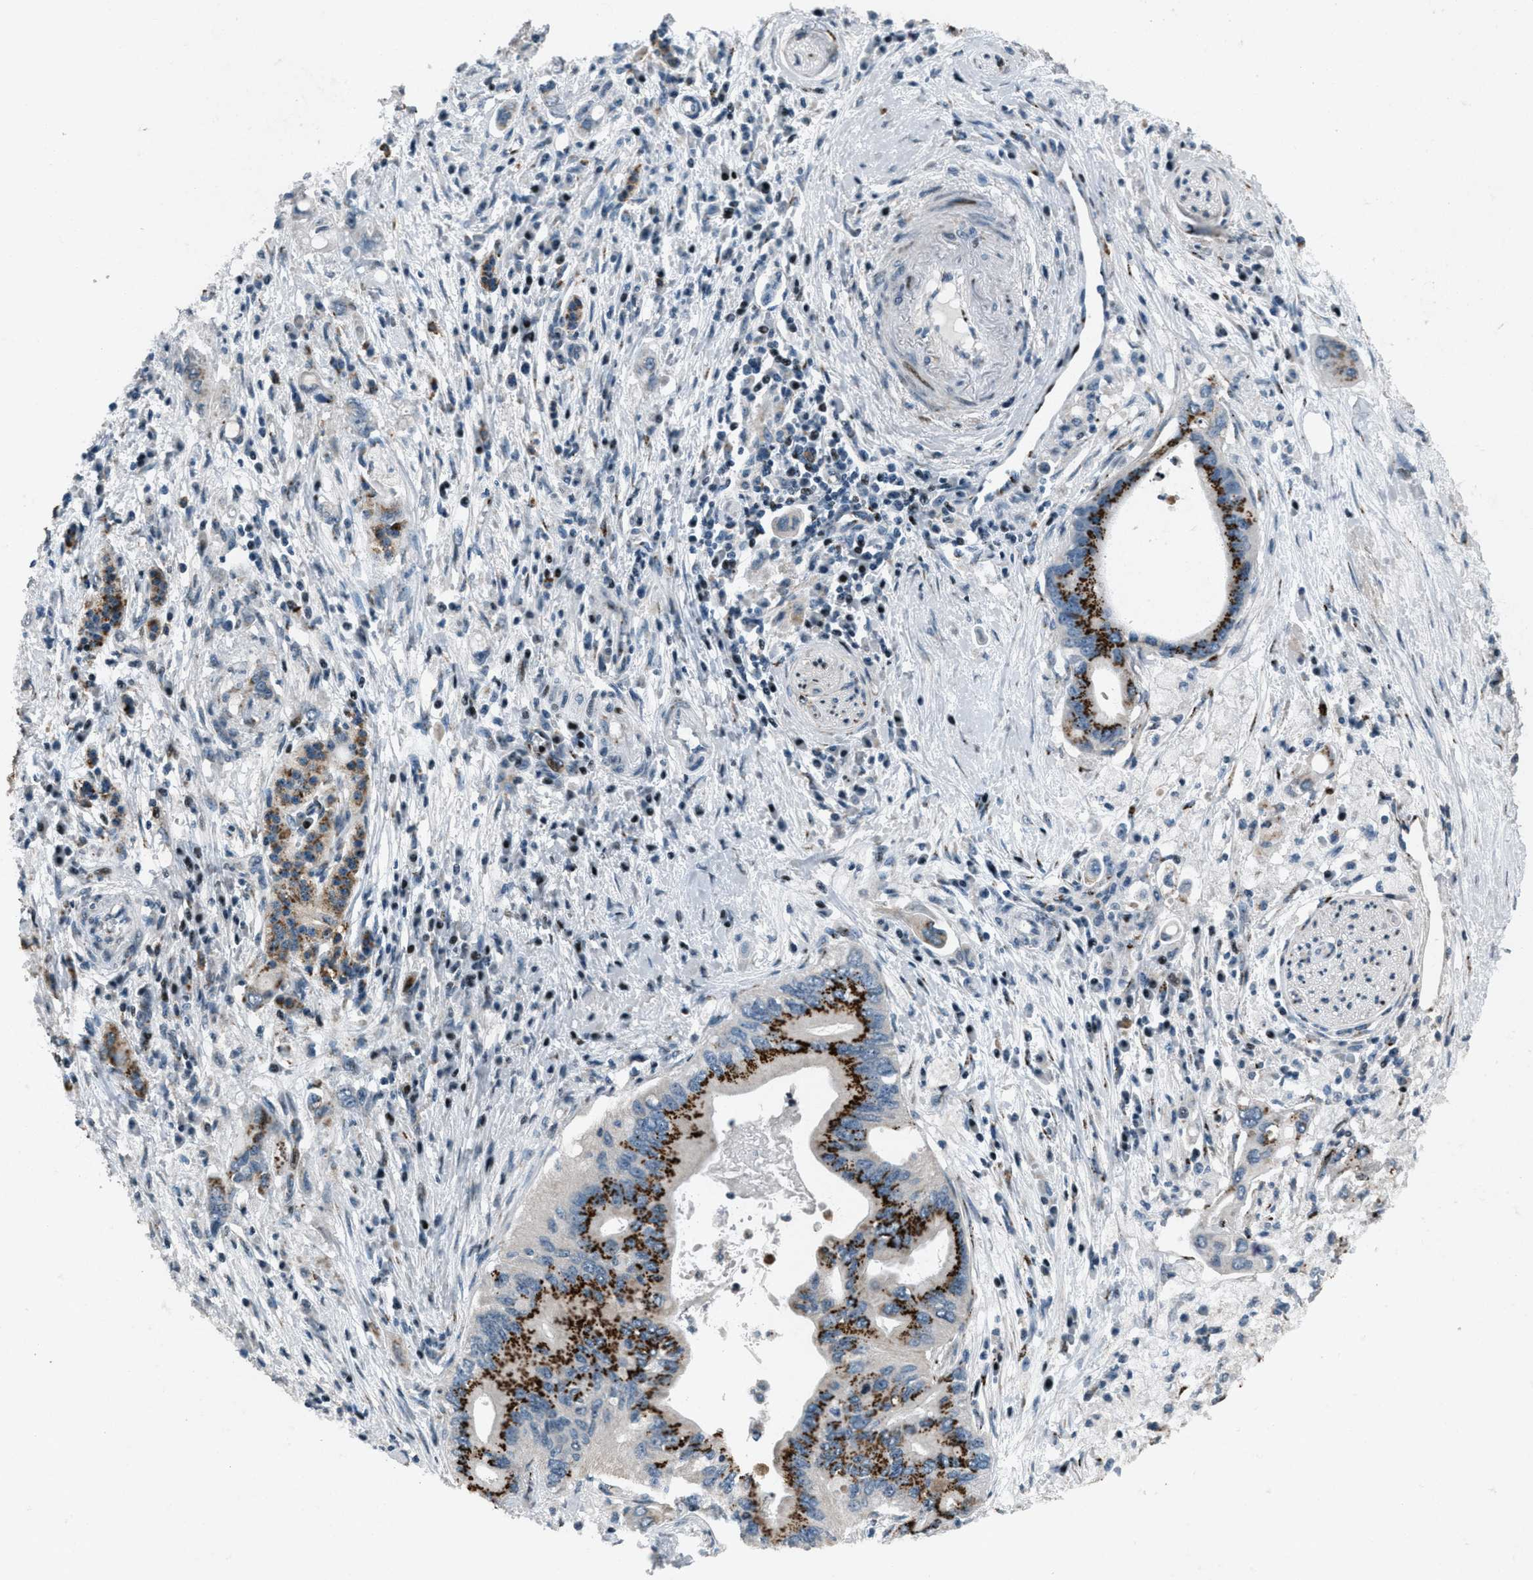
{"staining": {"intensity": "strong", "quantity": "25%-75%", "location": "cytoplasmic/membranous"}, "tissue": "pancreatic cancer", "cell_type": "Tumor cells", "image_type": "cancer", "snomed": [{"axis": "morphology", "description": "Adenocarcinoma, NOS"}, {"axis": "topography", "description": "Pancreas"}], "caption": "IHC (DAB (3,3'-diaminobenzidine)) staining of human pancreatic cancer displays strong cytoplasmic/membranous protein expression in about 25%-75% of tumor cells. (DAB (3,3'-diaminobenzidine) IHC with brightfield microscopy, high magnification).", "gene": "GPC6", "patient": {"sex": "female", "age": 73}}